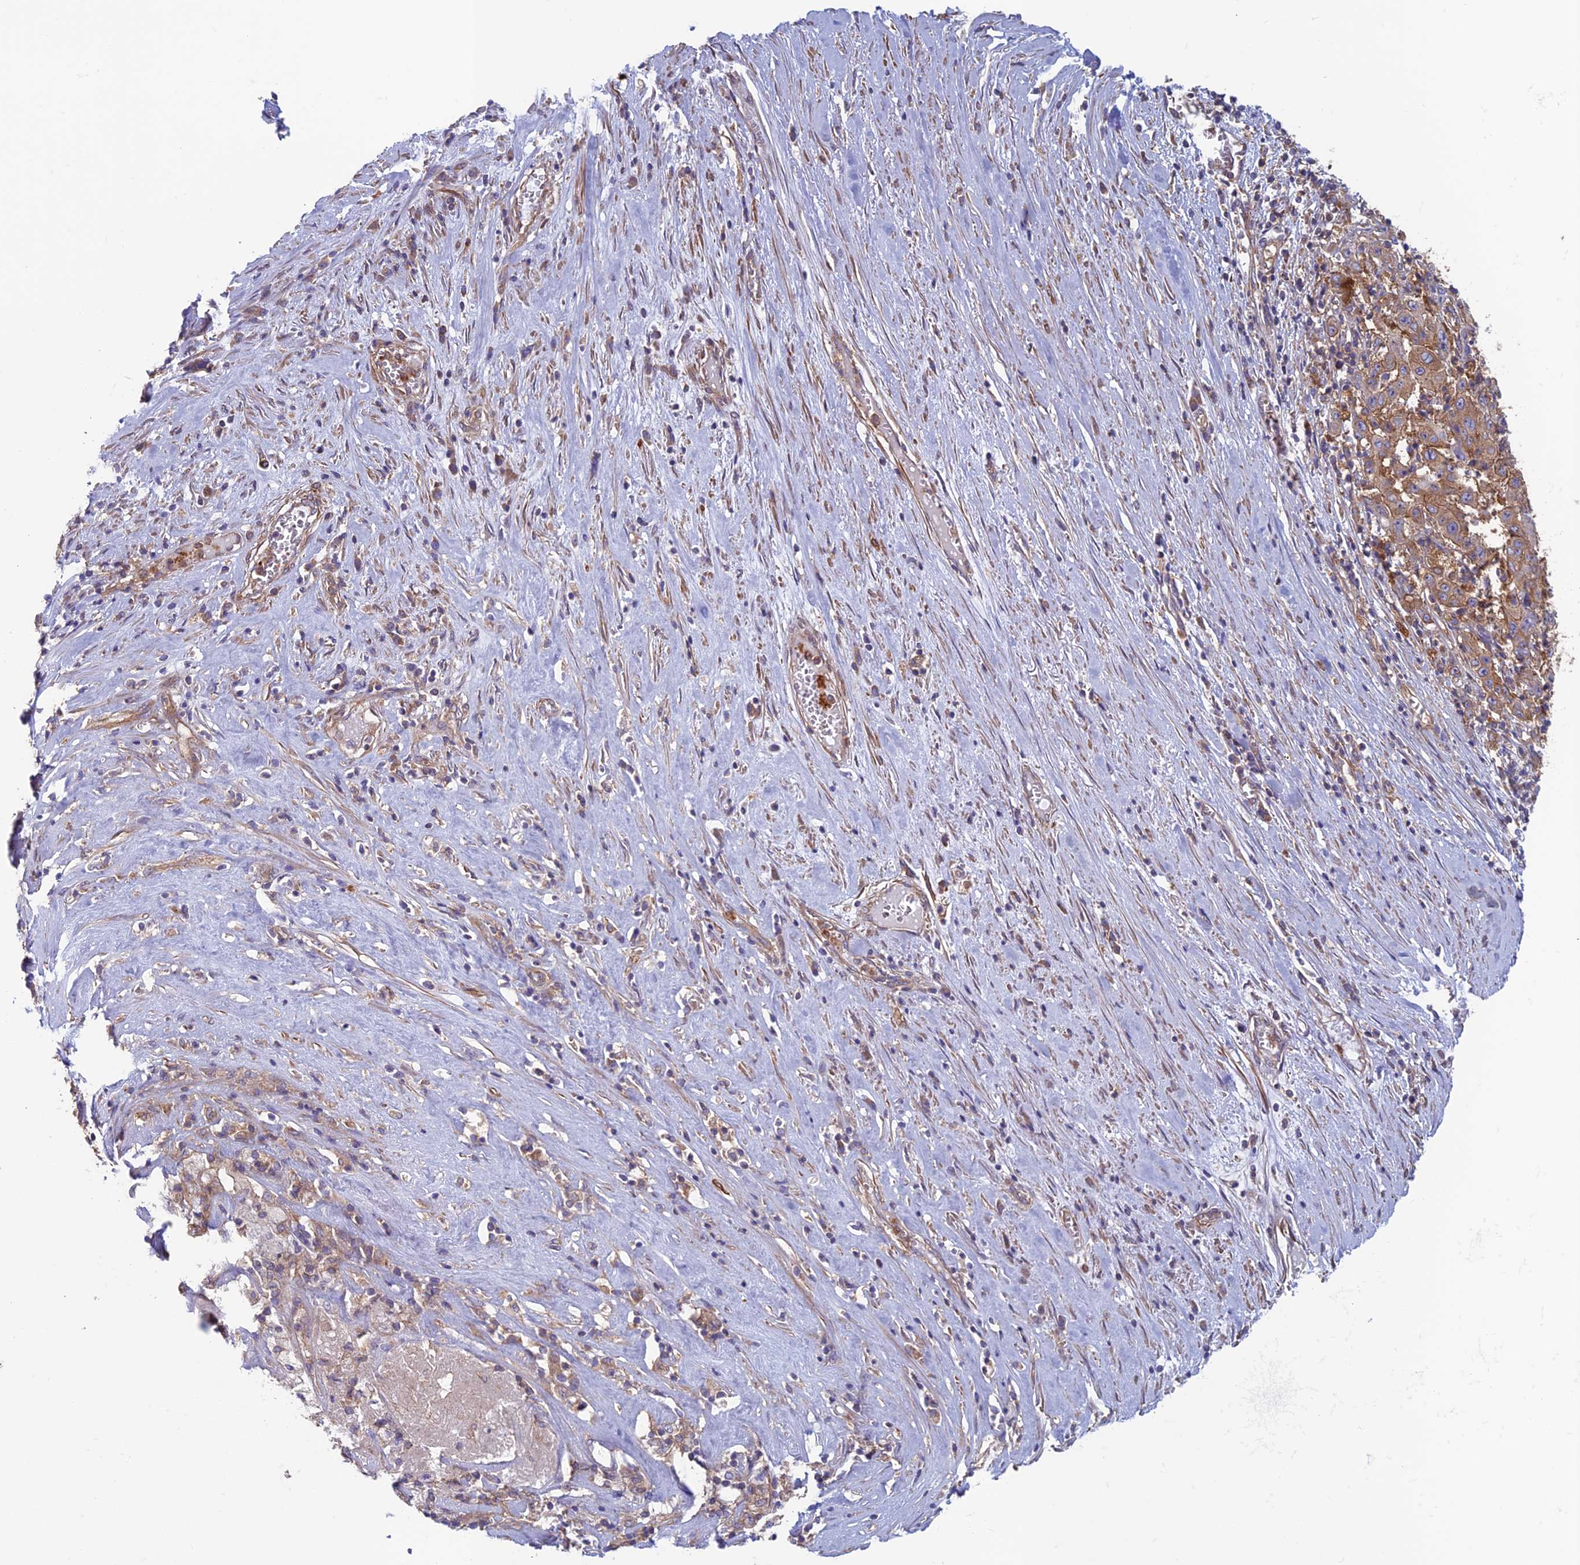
{"staining": {"intensity": "moderate", "quantity": ">75%", "location": "cytoplasmic/membranous"}, "tissue": "pancreatic cancer", "cell_type": "Tumor cells", "image_type": "cancer", "snomed": [{"axis": "morphology", "description": "Adenocarcinoma, NOS"}, {"axis": "topography", "description": "Pancreas"}], "caption": "Adenocarcinoma (pancreatic) was stained to show a protein in brown. There is medium levels of moderate cytoplasmic/membranous staining in about >75% of tumor cells.", "gene": "DNM1L", "patient": {"sex": "male", "age": 63}}